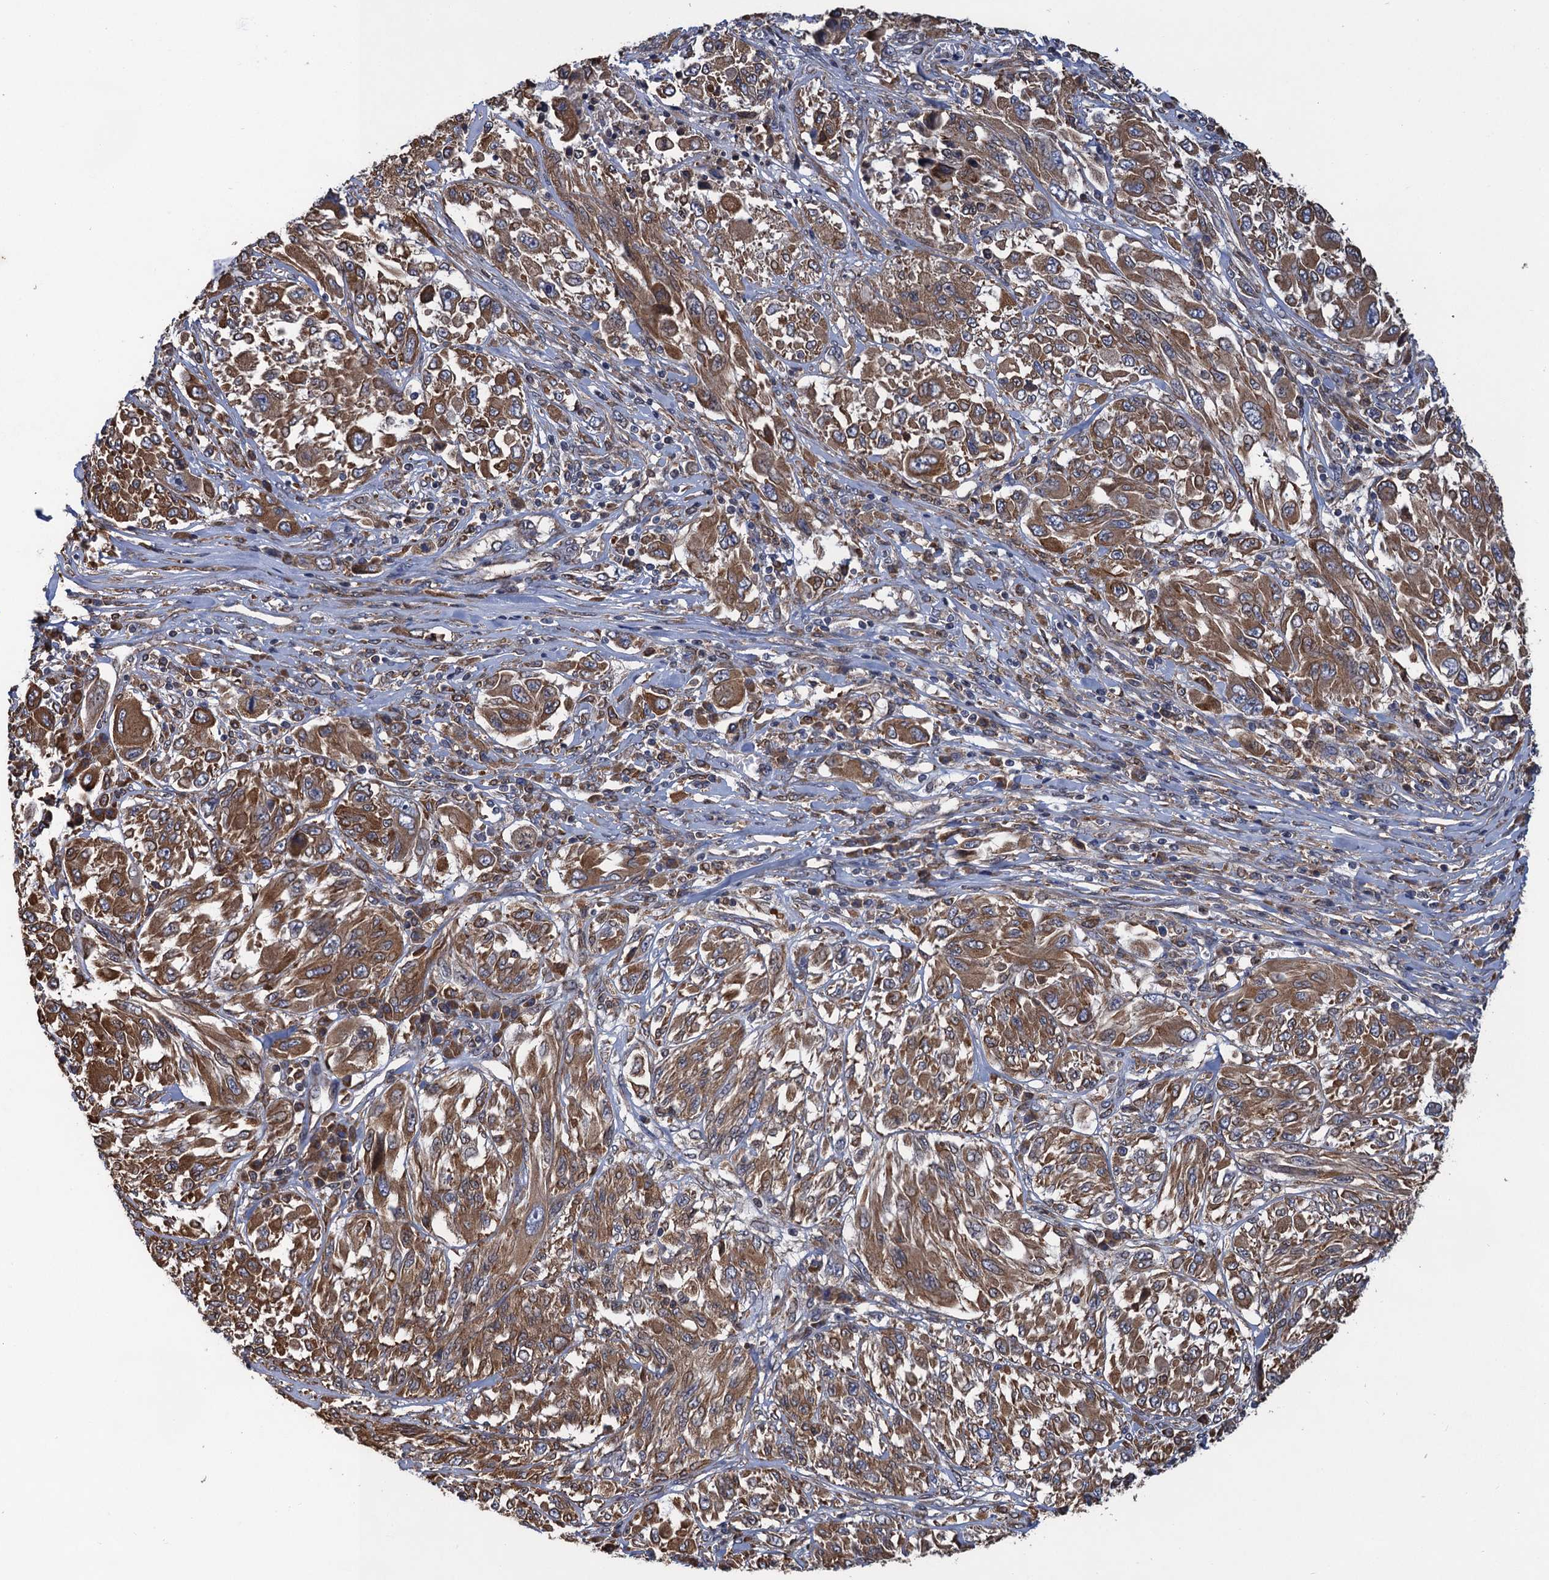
{"staining": {"intensity": "moderate", "quantity": ">75%", "location": "cytoplasmic/membranous"}, "tissue": "melanoma", "cell_type": "Tumor cells", "image_type": "cancer", "snomed": [{"axis": "morphology", "description": "Malignant melanoma, NOS"}, {"axis": "topography", "description": "Skin"}], "caption": "Malignant melanoma was stained to show a protein in brown. There is medium levels of moderate cytoplasmic/membranous positivity in approximately >75% of tumor cells. Immunohistochemistry stains the protein in brown and the nuclei are stained blue.", "gene": "ARMC5", "patient": {"sex": "female", "age": 91}}